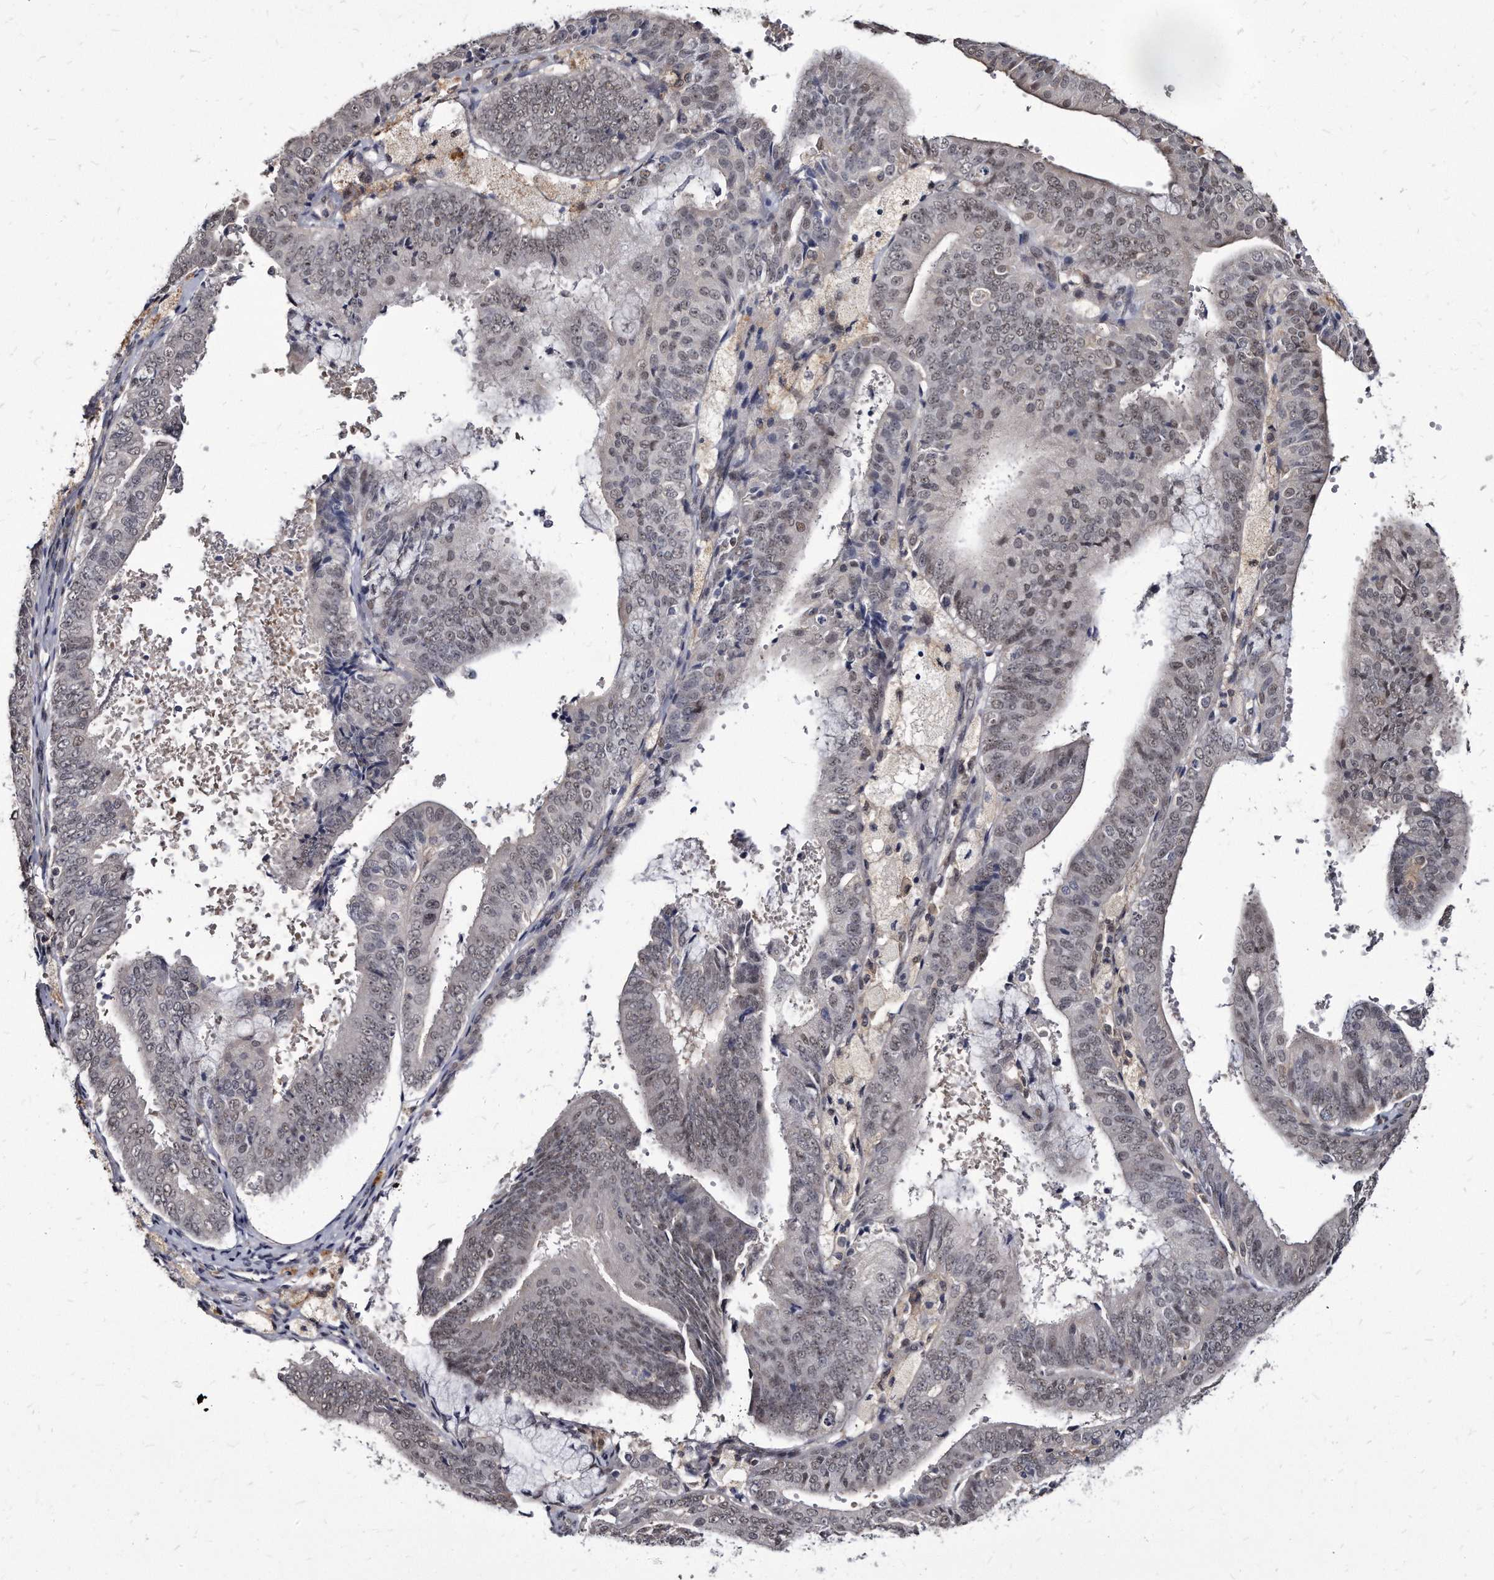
{"staining": {"intensity": "weak", "quantity": "25%-75%", "location": "nuclear"}, "tissue": "endometrial cancer", "cell_type": "Tumor cells", "image_type": "cancer", "snomed": [{"axis": "morphology", "description": "Adenocarcinoma, NOS"}, {"axis": "topography", "description": "Endometrium"}], "caption": "Immunohistochemistry of human endometrial cancer (adenocarcinoma) reveals low levels of weak nuclear positivity in approximately 25%-75% of tumor cells.", "gene": "KLHDC3", "patient": {"sex": "female", "age": 63}}